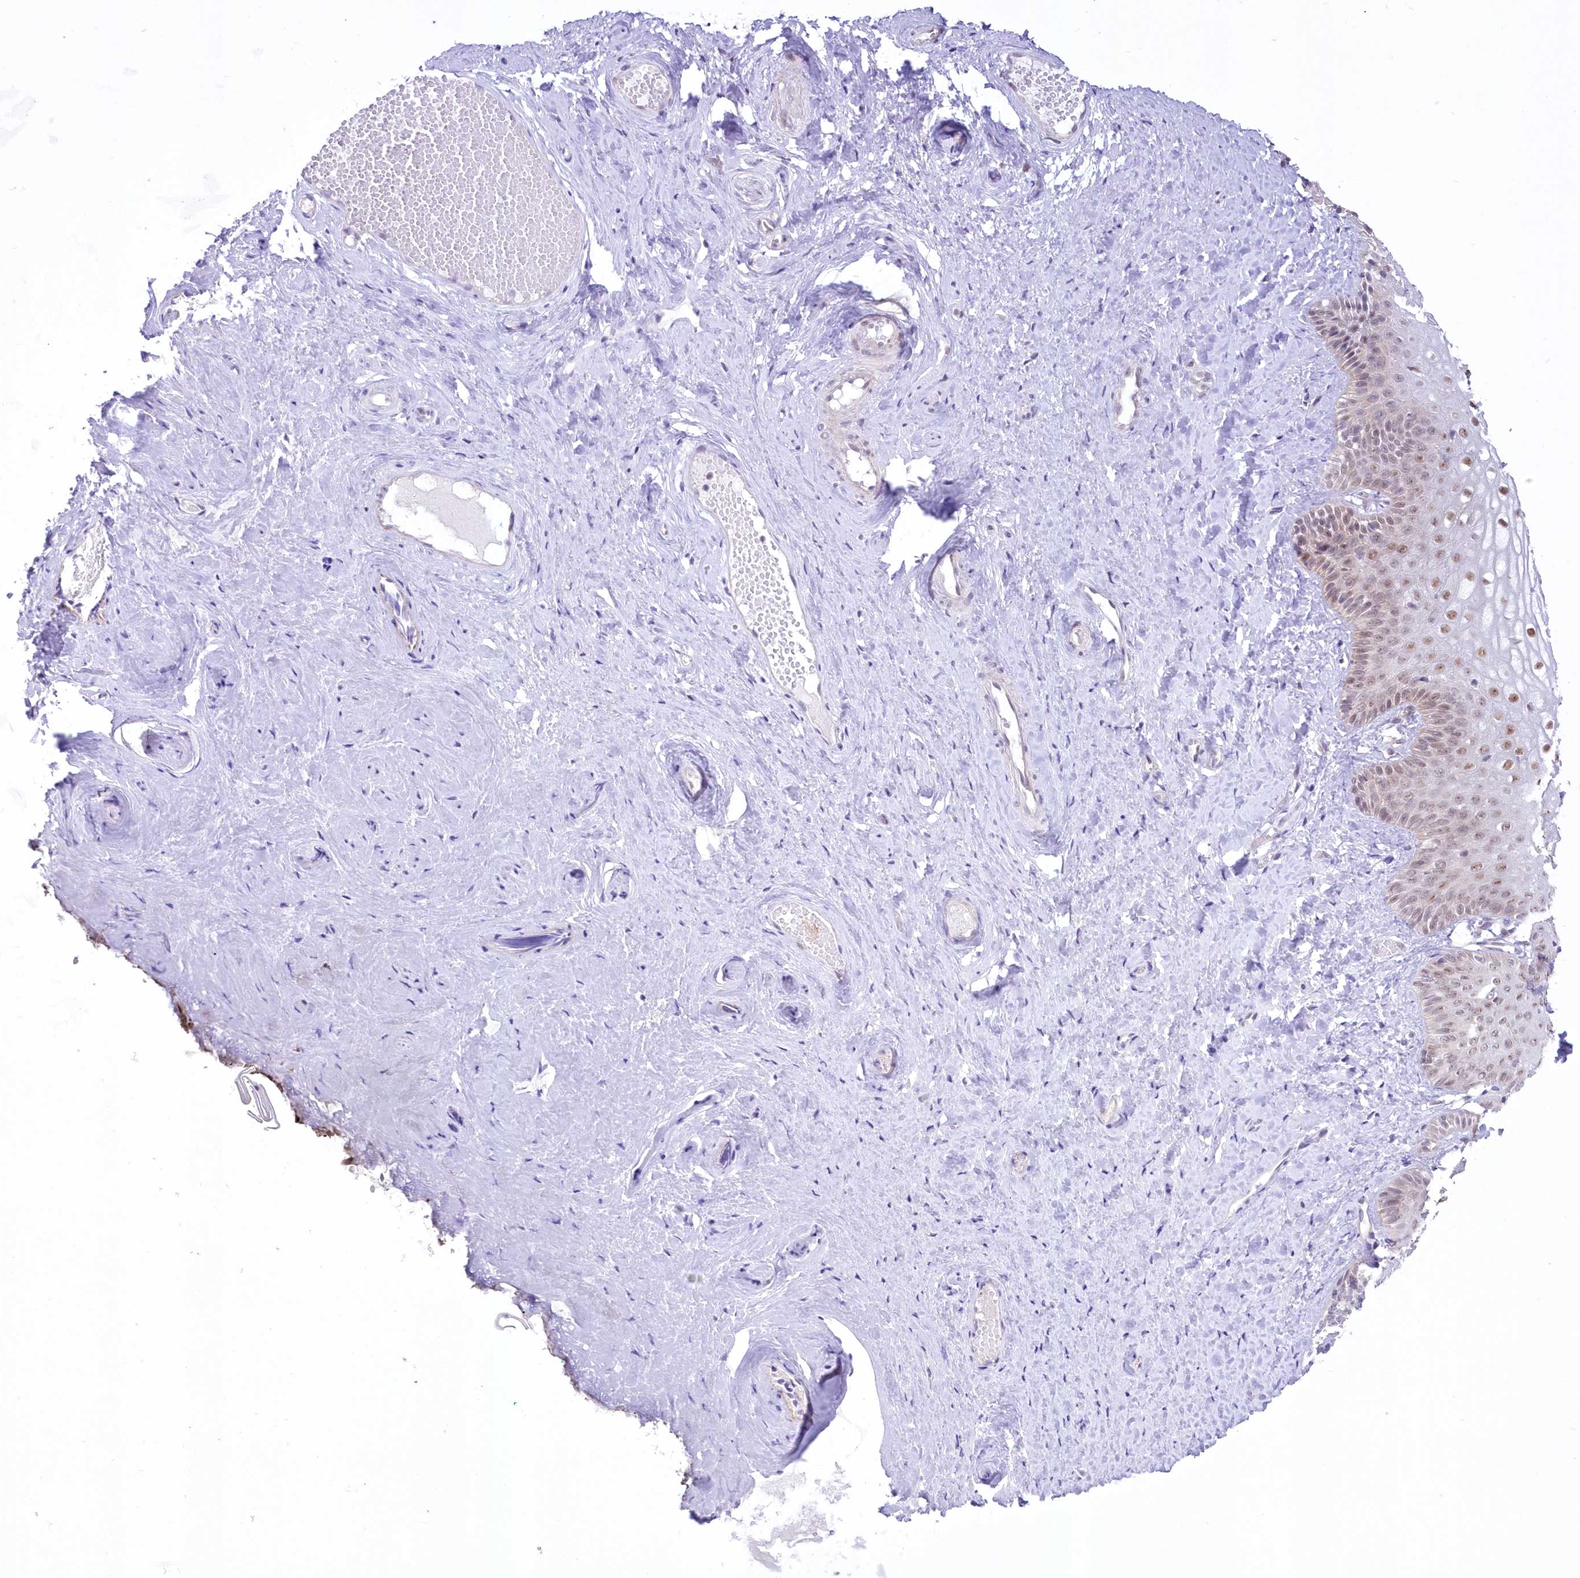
{"staining": {"intensity": "moderate", "quantity": "25%-75%", "location": "nuclear"}, "tissue": "vagina", "cell_type": "Squamous epithelial cells", "image_type": "normal", "snomed": [{"axis": "morphology", "description": "Normal tissue, NOS"}, {"axis": "topography", "description": "Vagina"}, {"axis": "topography", "description": "Cervix"}], "caption": "Immunohistochemical staining of normal human vagina reveals medium levels of moderate nuclear expression in approximately 25%-75% of squamous epithelial cells. (DAB (3,3'-diaminobenzidine) IHC, brown staining for protein, blue staining for nuclei).", "gene": "NSUN2", "patient": {"sex": "female", "age": 40}}